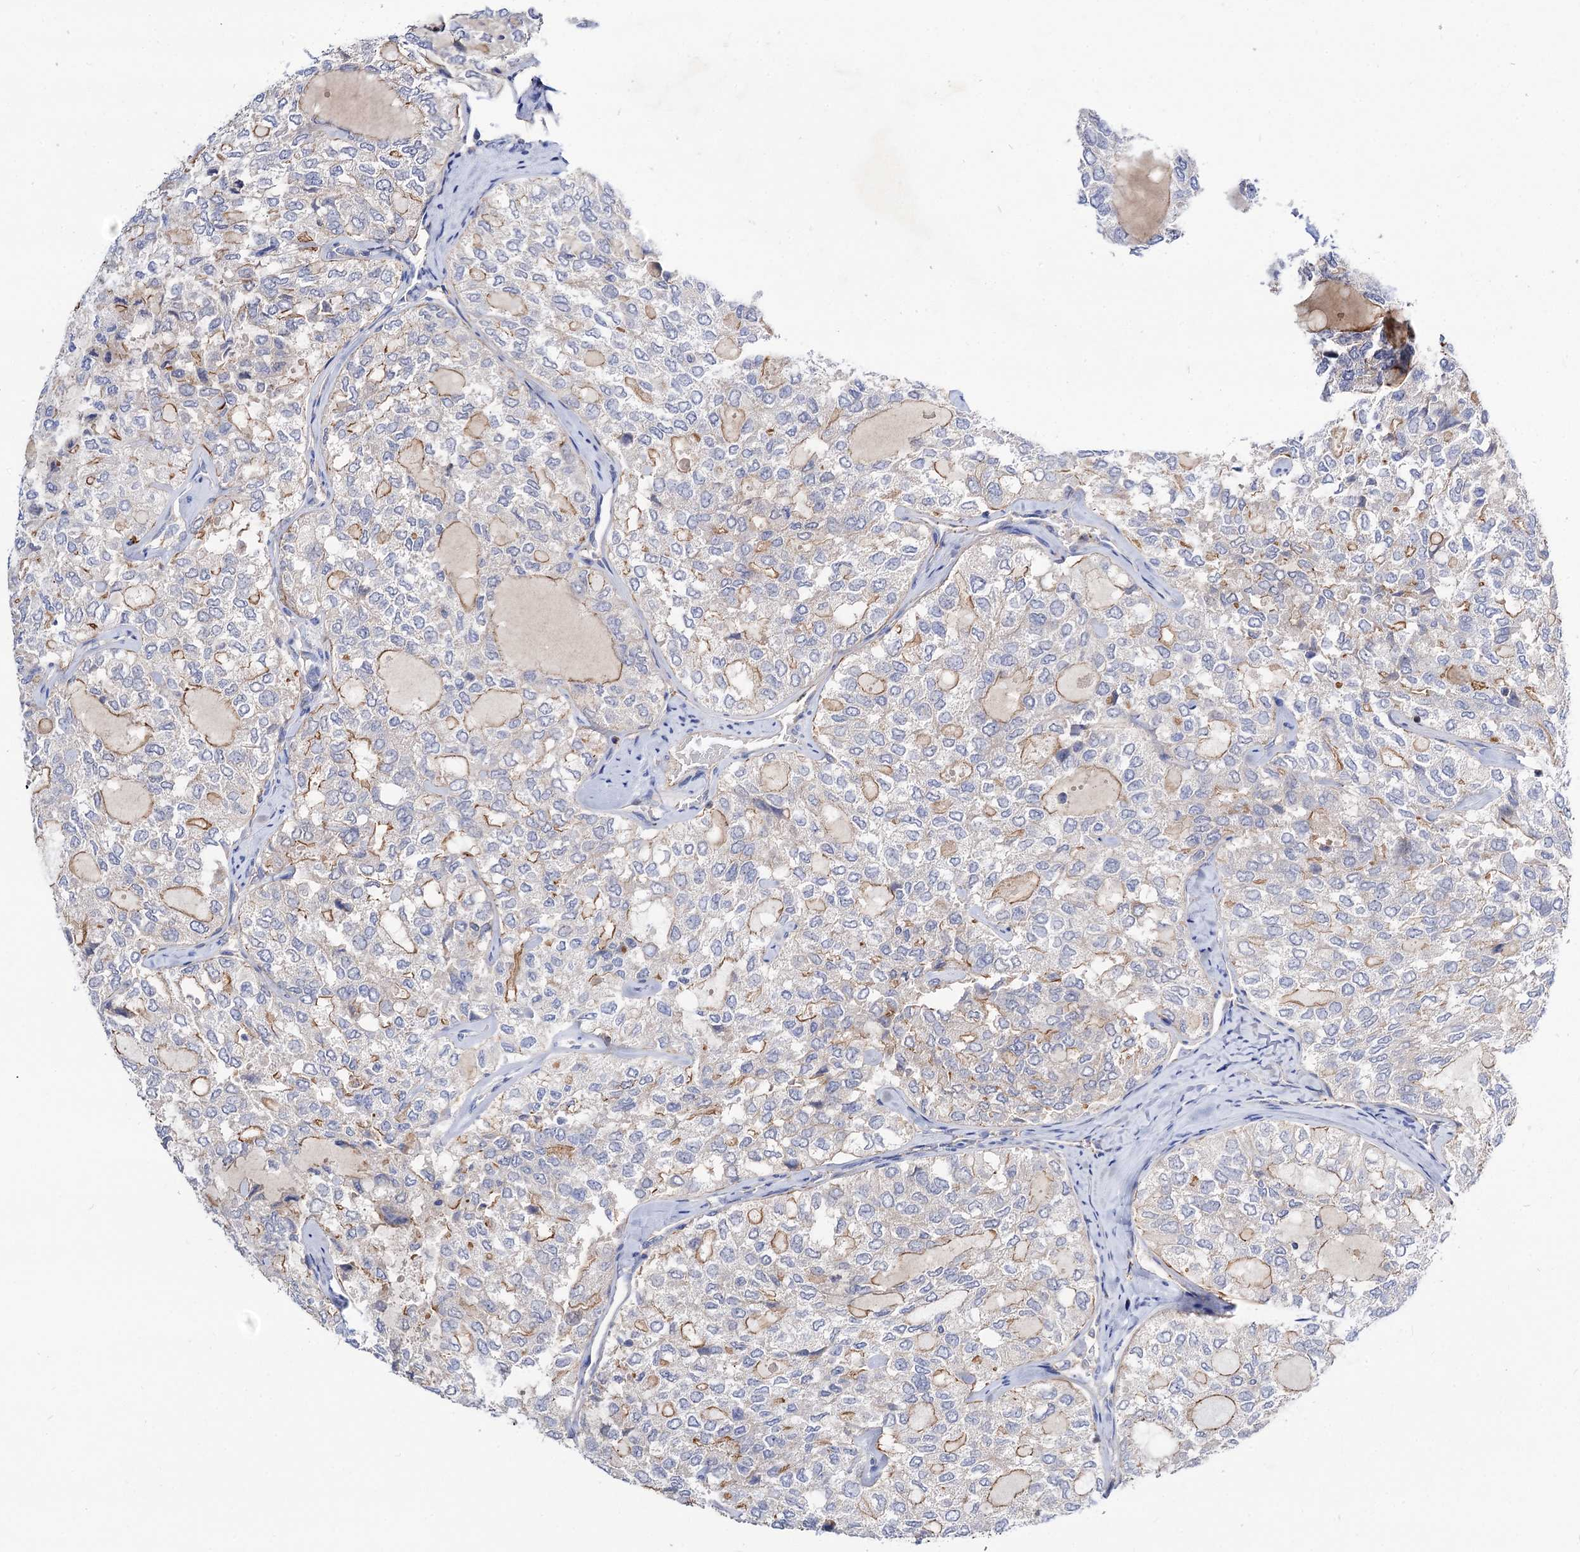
{"staining": {"intensity": "moderate", "quantity": "25%-75%", "location": "cytoplasmic/membranous"}, "tissue": "thyroid cancer", "cell_type": "Tumor cells", "image_type": "cancer", "snomed": [{"axis": "morphology", "description": "Follicular adenoma carcinoma, NOS"}, {"axis": "topography", "description": "Thyroid gland"}], "caption": "Thyroid cancer stained with a brown dye exhibits moderate cytoplasmic/membranous positive positivity in approximately 25%-75% of tumor cells.", "gene": "NUDCD2", "patient": {"sex": "male", "age": 75}}